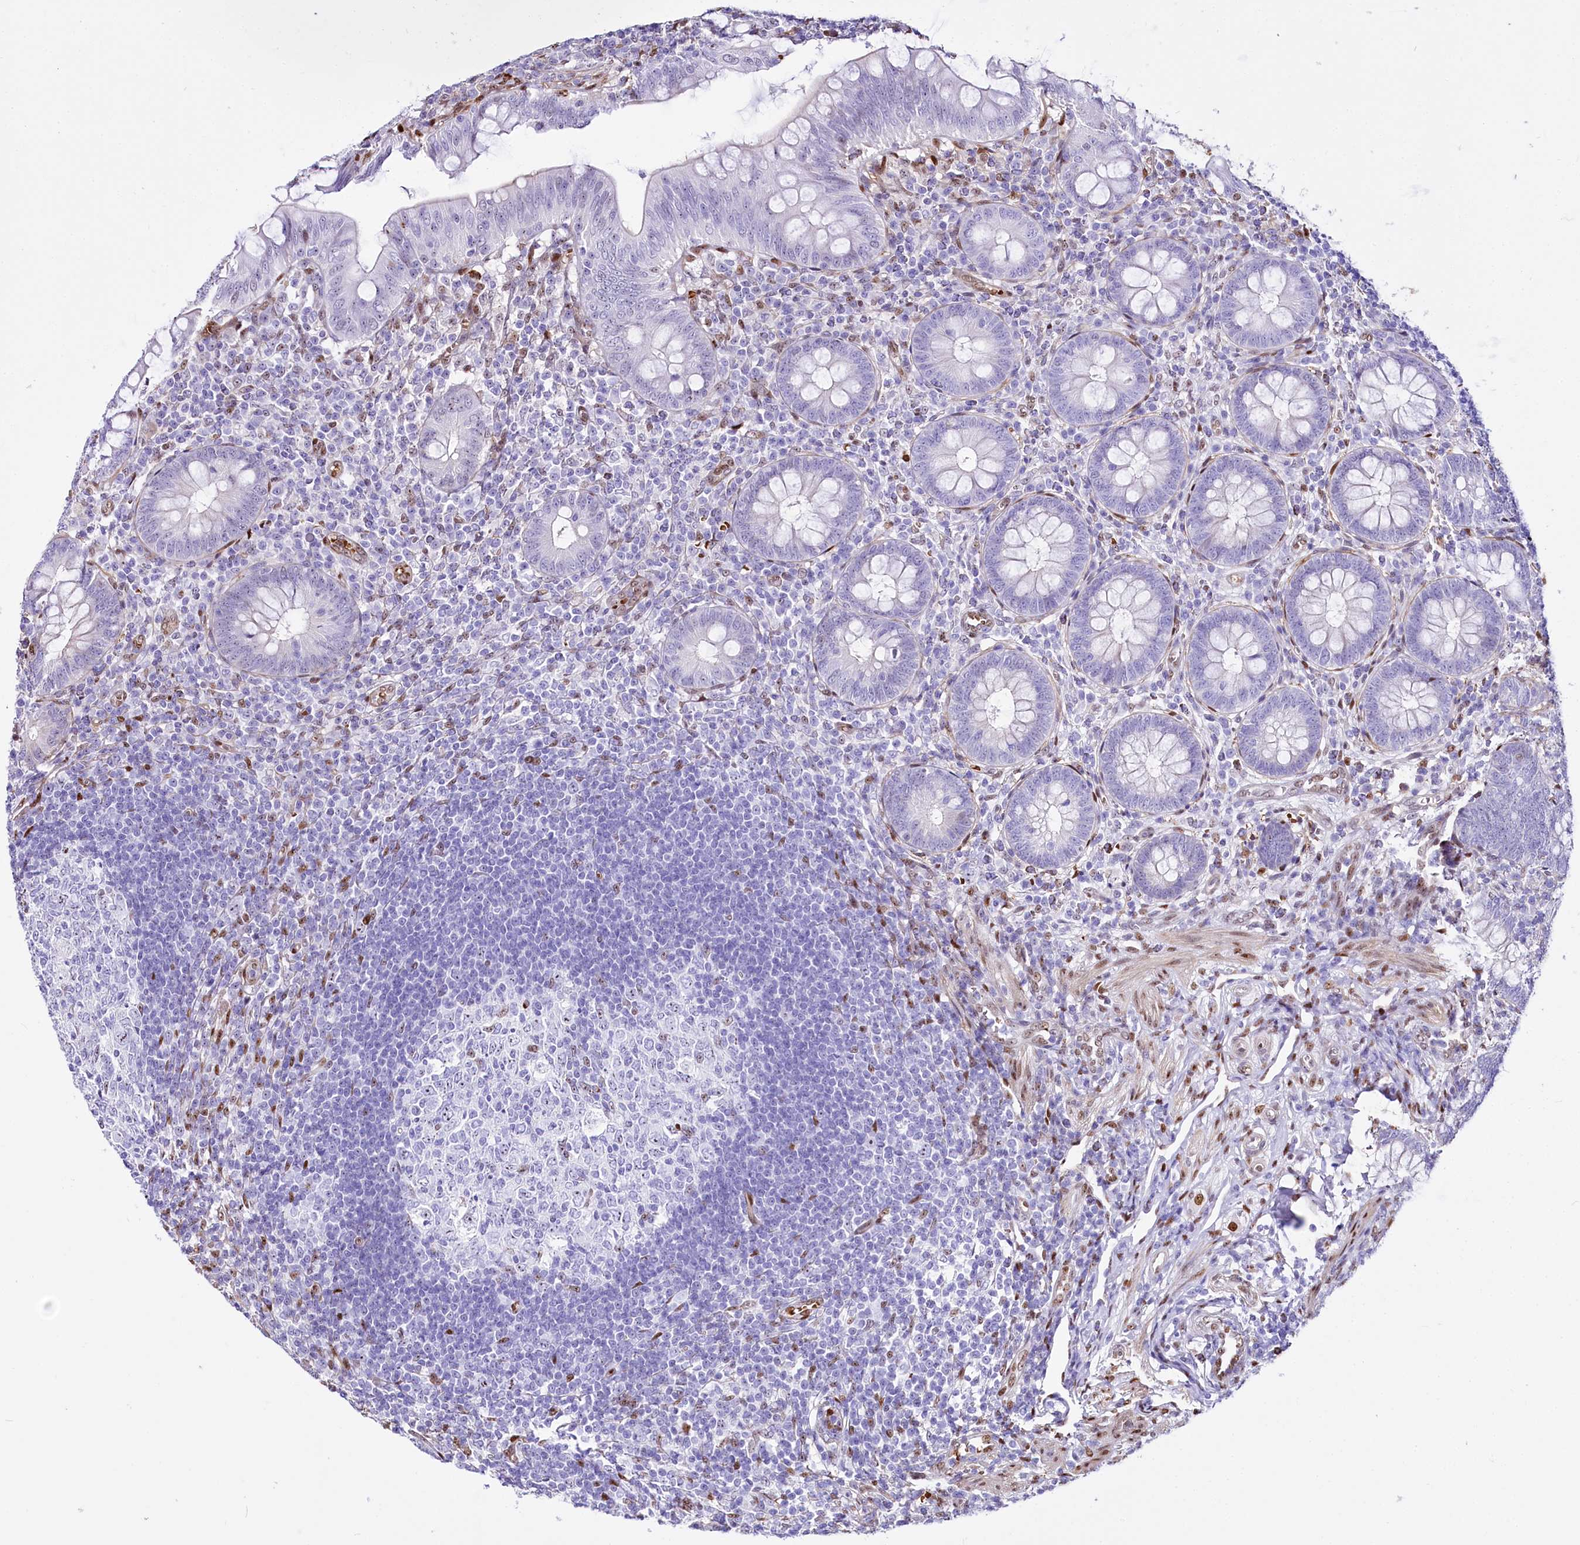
{"staining": {"intensity": "negative", "quantity": "none", "location": "none"}, "tissue": "appendix", "cell_type": "Glandular cells", "image_type": "normal", "snomed": [{"axis": "morphology", "description": "Normal tissue, NOS"}, {"axis": "topography", "description": "Appendix"}], "caption": "This is a histopathology image of immunohistochemistry (IHC) staining of benign appendix, which shows no expression in glandular cells.", "gene": "PTMS", "patient": {"sex": "male", "age": 14}}